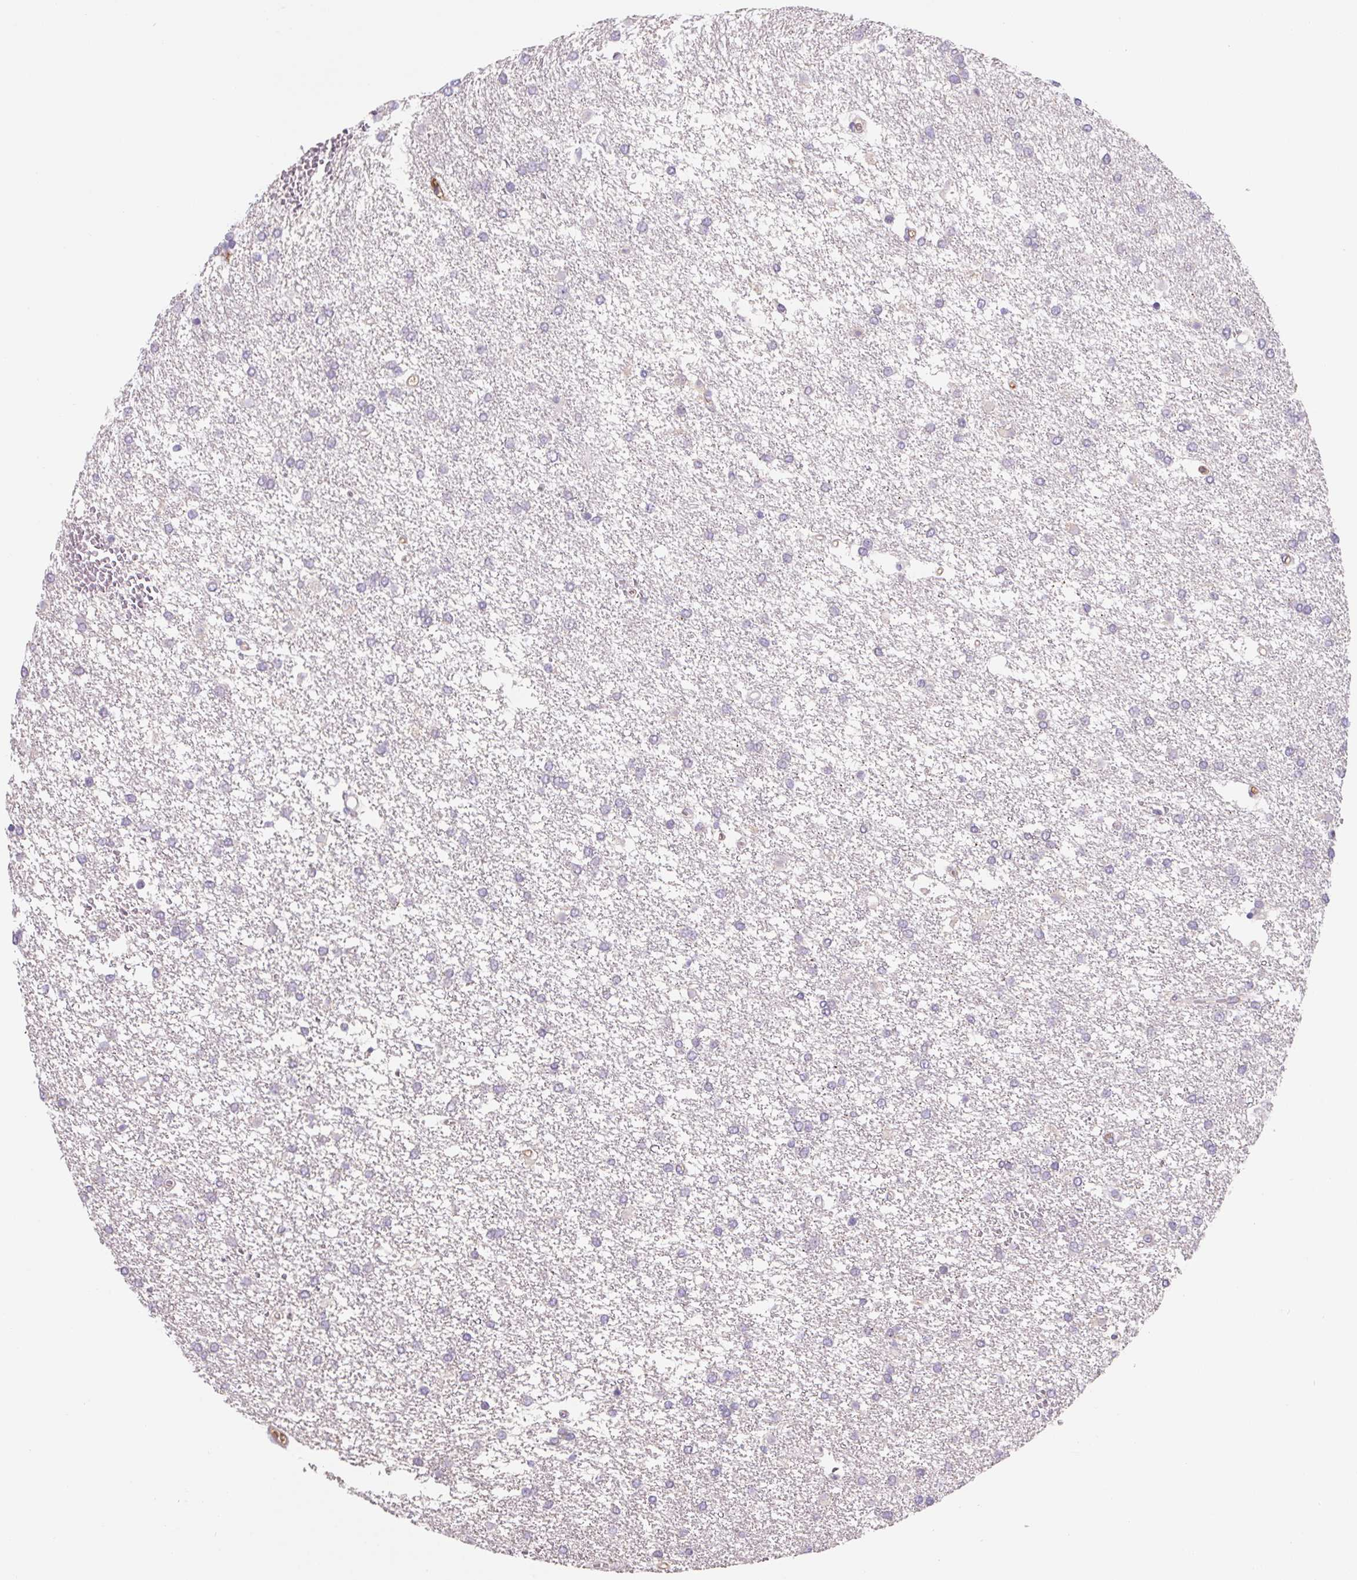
{"staining": {"intensity": "negative", "quantity": "none", "location": "none"}, "tissue": "glioma", "cell_type": "Tumor cells", "image_type": "cancer", "snomed": [{"axis": "morphology", "description": "Glioma, malignant, High grade"}, {"axis": "topography", "description": "Brain"}], "caption": "The histopathology image shows no significant positivity in tumor cells of malignant high-grade glioma.", "gene": "LPA", "patient": {"sex": "female", "age": 61}}